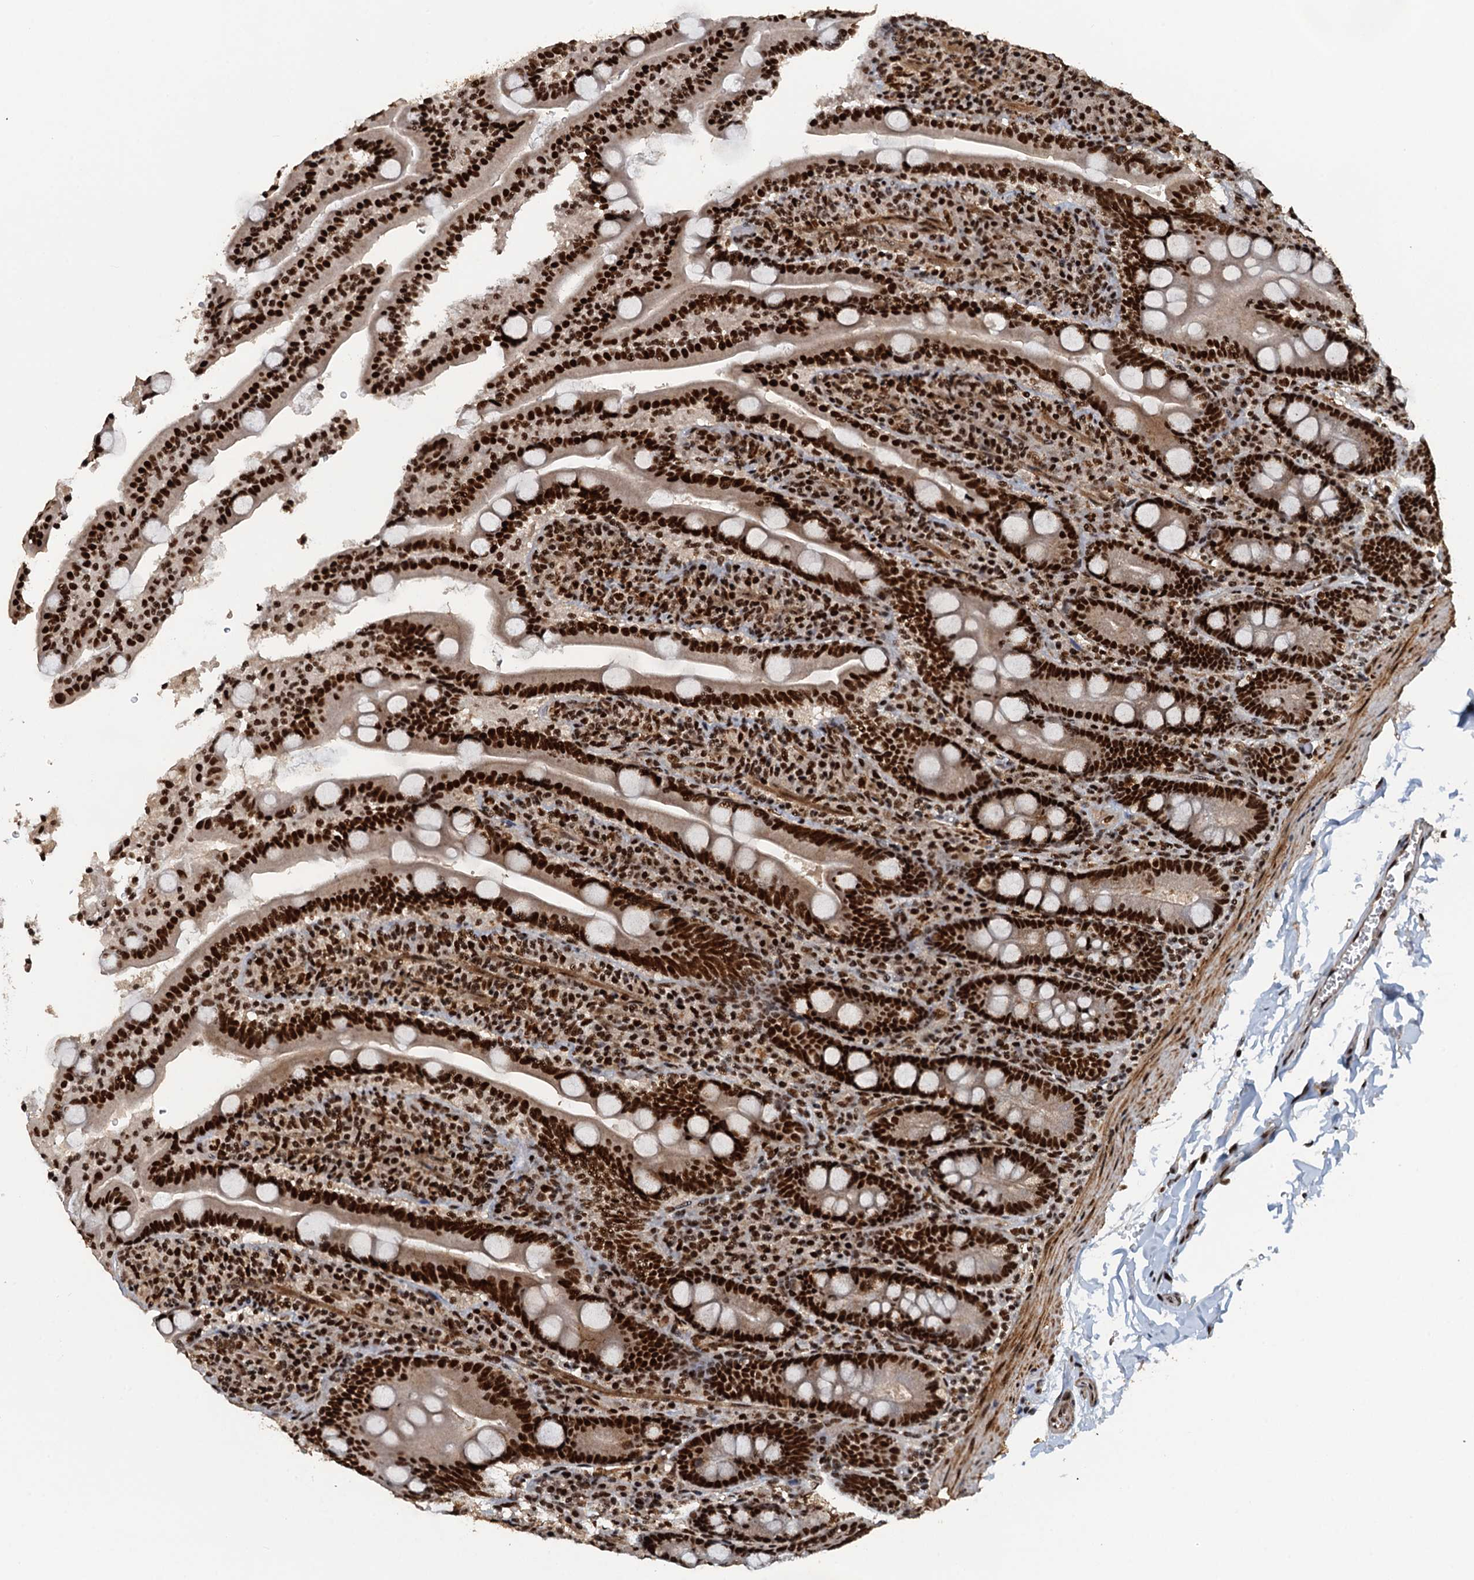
{"staining": {"intensity": "strong", "quantity": ">75%", "location": "nuclear"}, "tissue": "duodenum", "cell_type": "Glandular cells", "image_type": "normal", "snomed": [{"axis": "morphology", "description": "Normal tissue, NOS"}, {"axis": "topography", "description": "Duodenum"}], "caption": "Protein expression analysis of normal human duodenum reveals strong nuclear positivity in about >75% of glandular cells. The protein is shown in brown color, while the nuclei are stained blue.", "gene": "ZC3H18", "patient": {"sex": "male", "age": 35}}